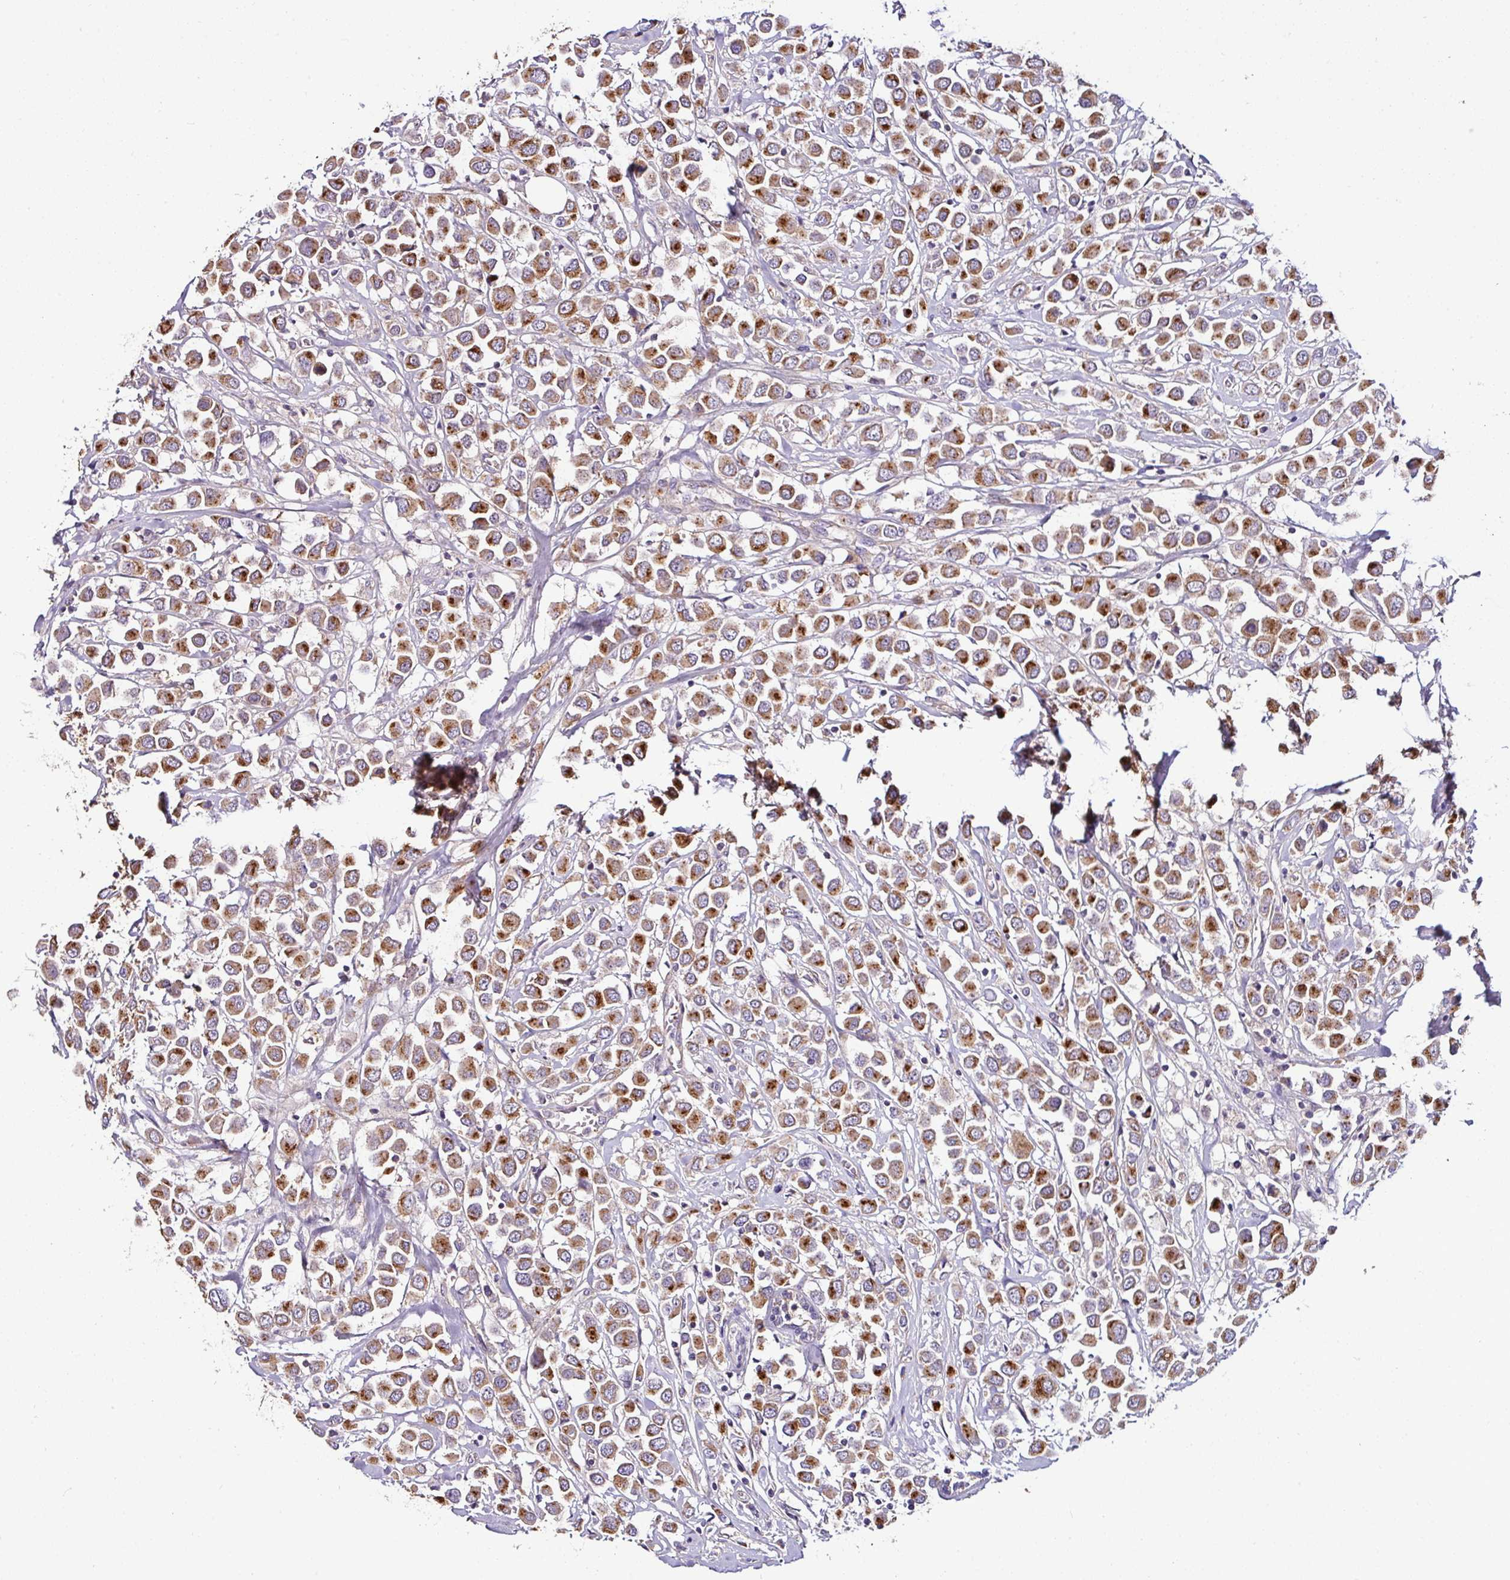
{"staining": {"intensity": "strong", "quantity": ">75%", "location": "cytoplasmic/membranous"}, "tissue": "breast cancer", "cell_type": "Tumor cells", "image_type": "cancer", "snomed": [{"axis": "morphology", "description": "Duct carcinoma"}, {"axis": "topography", "description": "Breast"}], "caption": "The photomicrograph displays staining of breast cancer (invasive ductal carcinoma), revealing strong cytoplasmic/membranous protein staining (brown color) within tumor cells.", "gene": "CPD", "patient": {"sex": "female", "age": 61}}